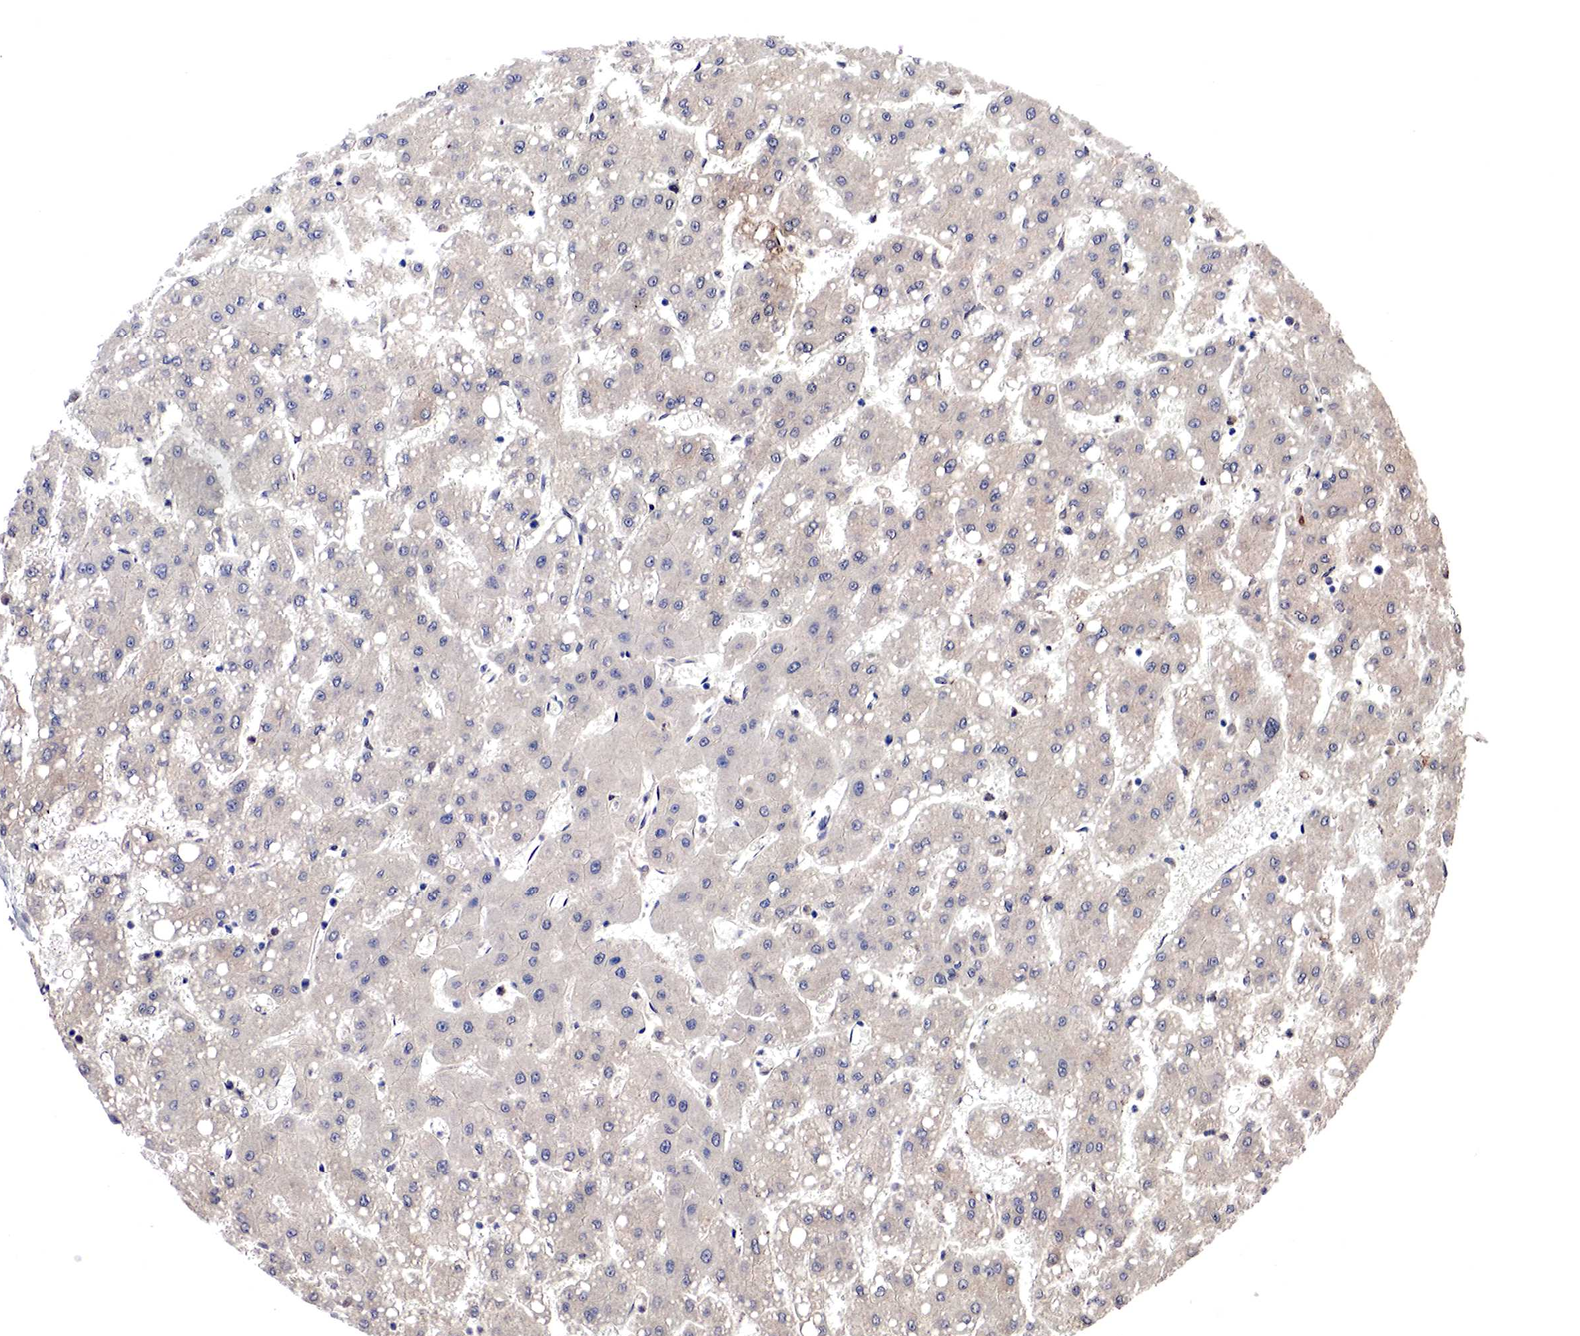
{"staining": {"intensity": "negative", "quantity": "none", "location": "none"}, "tissue": "liver cancer", "cell_type": "Tumor cells", "image_type": "cancer", "snomed": [{"axis": "morphology", "description": "Carcinoma, Hepatocellular, NOS"}, {"axis": "topography", "description": "Liver"}], "caption": "IHC photomicrograph of liver cancer (hepatocellular carcinoma) stained for a protein (brown), which shows no expression in tumor cells. (Stains: DAB (3,3'-diaminobenzidine) IHC with hematoxylin counter stain, Microscopy: brightfield microscopy at high magnification).", "gene": "DACH2", "patient": {"sex": "female", "age": 52}}